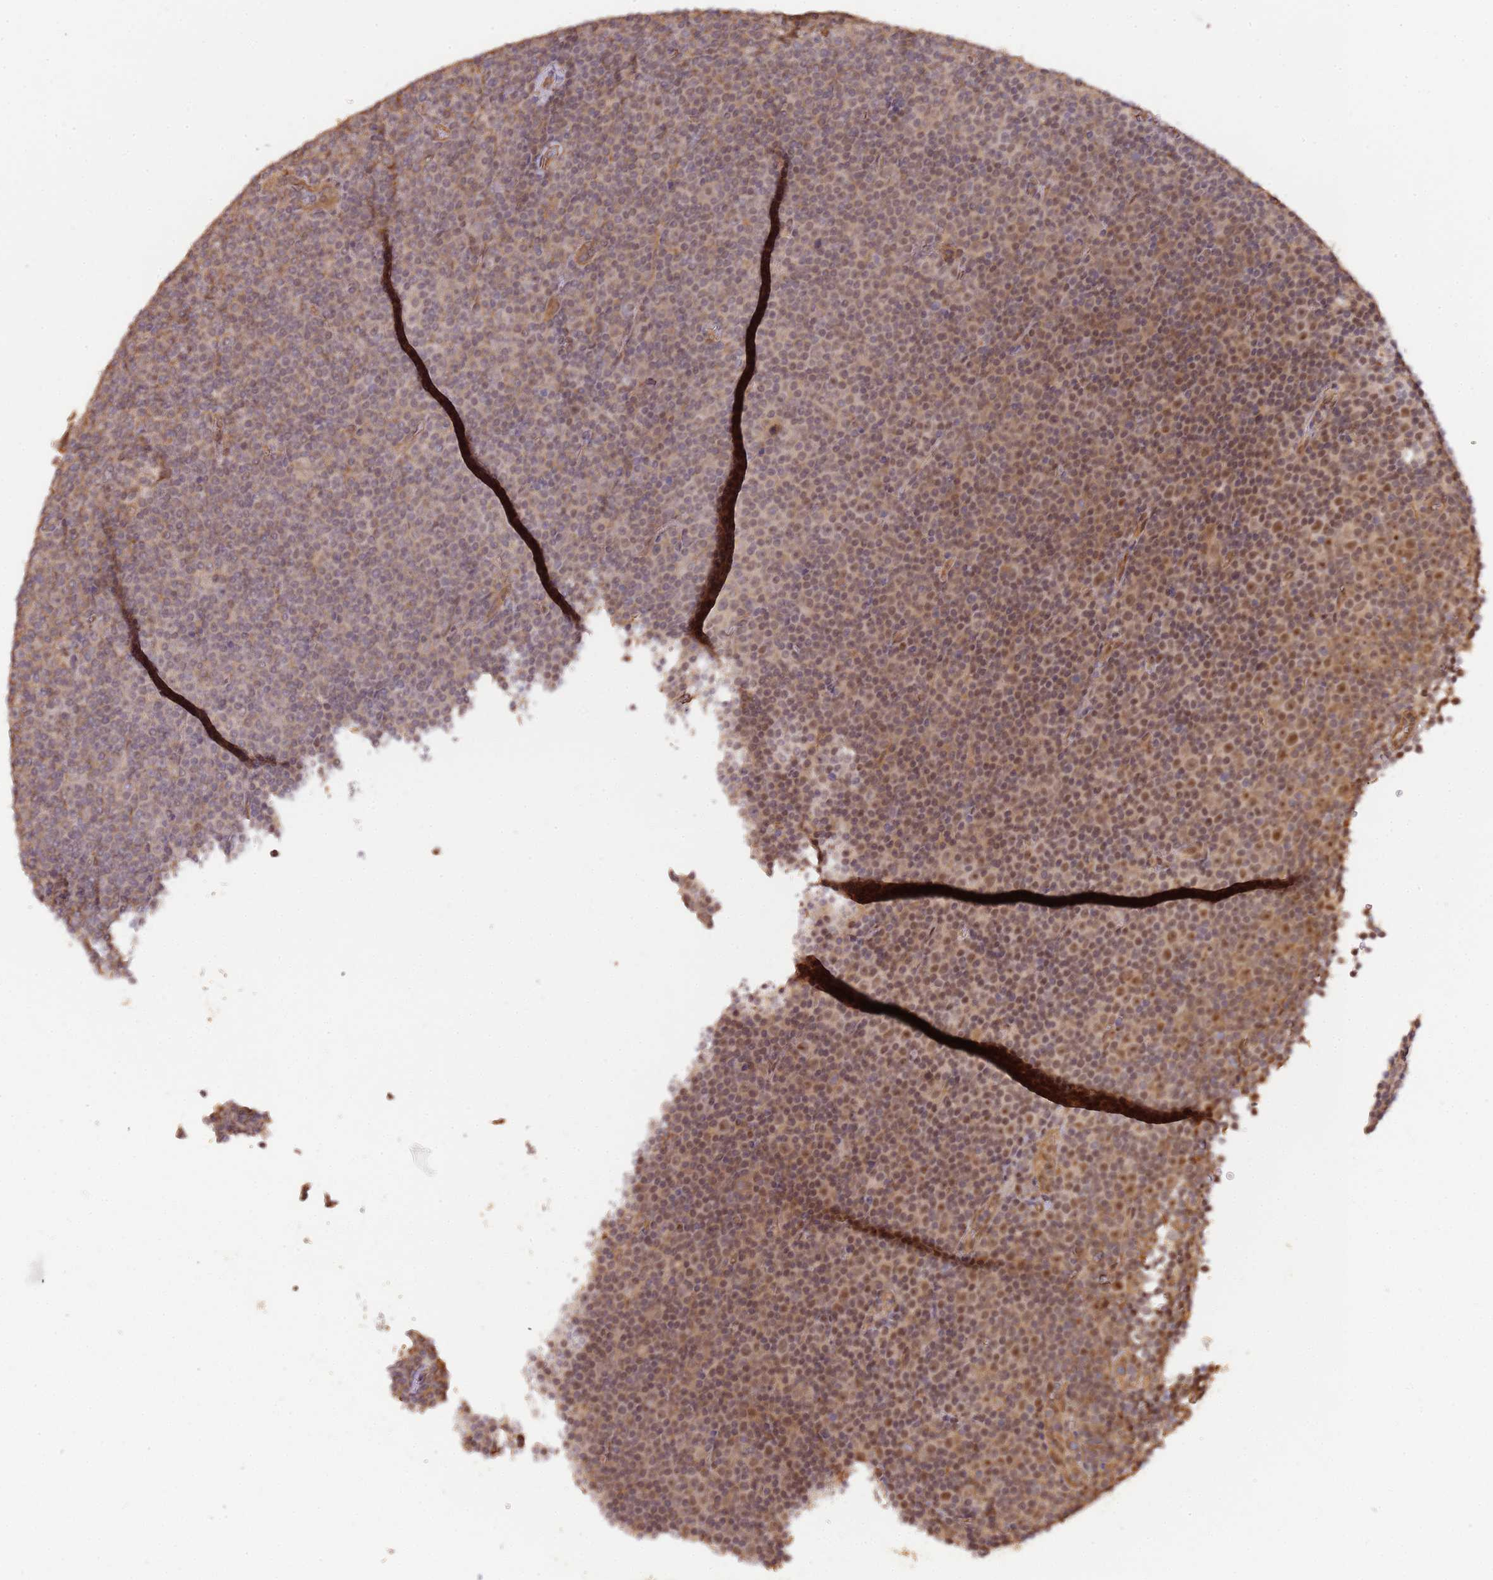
{"staining": {"intensity": "moderate", "quantity": "<25%", "location": "nuclear"}, "tissue": "lymphoma", "cell_type": "Tumor cells", "image_type": "cancer", "snomed": [{"axis": "morphology", "description": "Malignant lymphoma, non-Hodgkin's type, Low grade"}, {"axis": "topography", "description": "Lymph node"}], "caption": "Approximately <25% of tumor cells in human lymphoma reveal moderate nuclear protein expression as visualized by brown immunohistochemical staining.", "gene": "SURF2", "patient": {"sex": "female", "age": 67}}